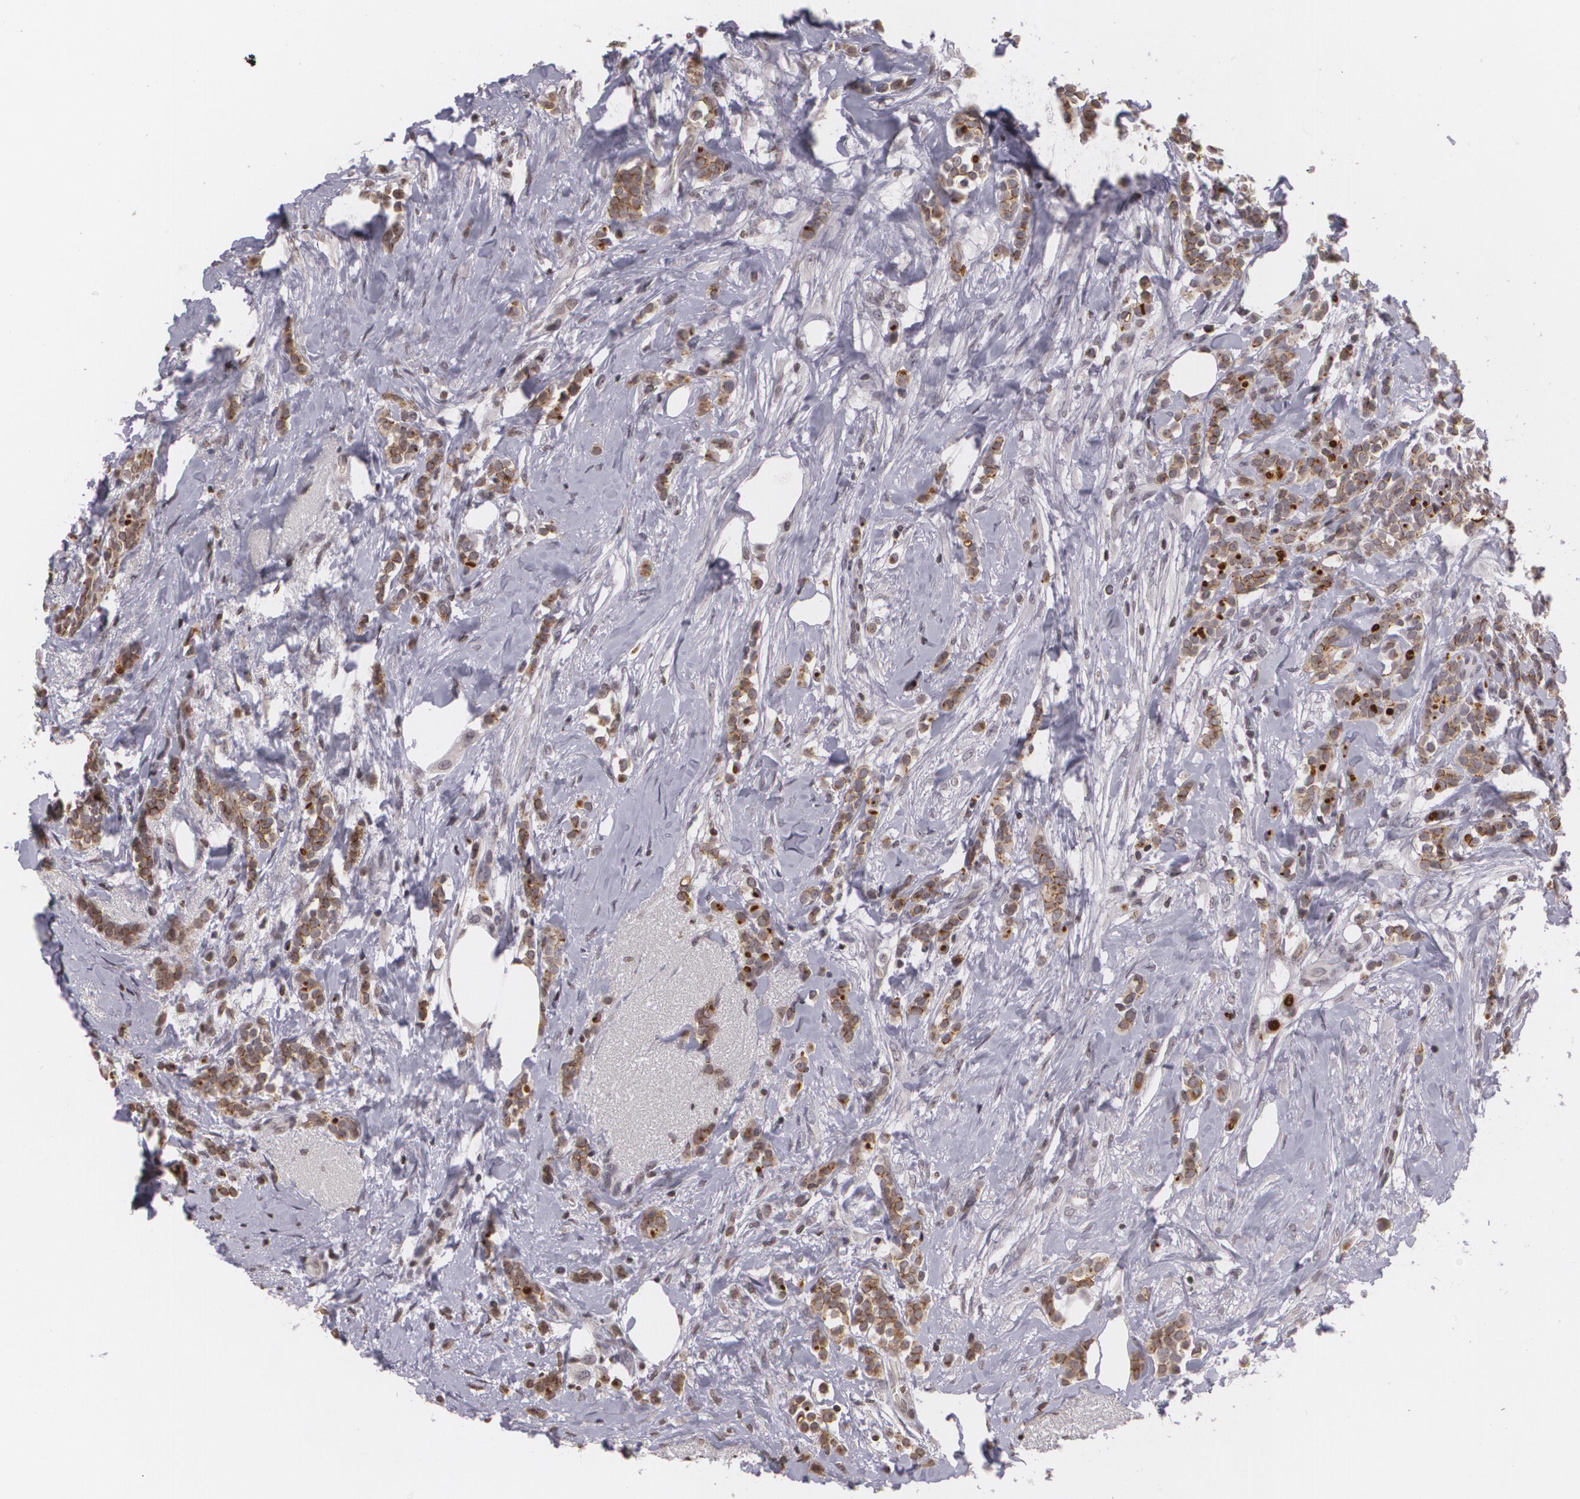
{"staining": {"intensity": "moderate", "quantity": ">75%", "location": "cytoplasmic/membranous"}, "tissue": "breast cancer", "cell_type": "Tumor cells", "image_type": "cancer", "snomed": [{"axis": "morphology", "description": "Lobular carcinoma"}, {"axis": "topography", "description": "Breast"}], "caption": "Moderate cytoplasmic/membranous expression is seen in approximately >75% of tumor cells in lobular carcinoma (breast). (DAB IHC with brightfield microscopy, high magnification).", "gene": "MUC1", "patient": {"sex": "female", "age": 56}}